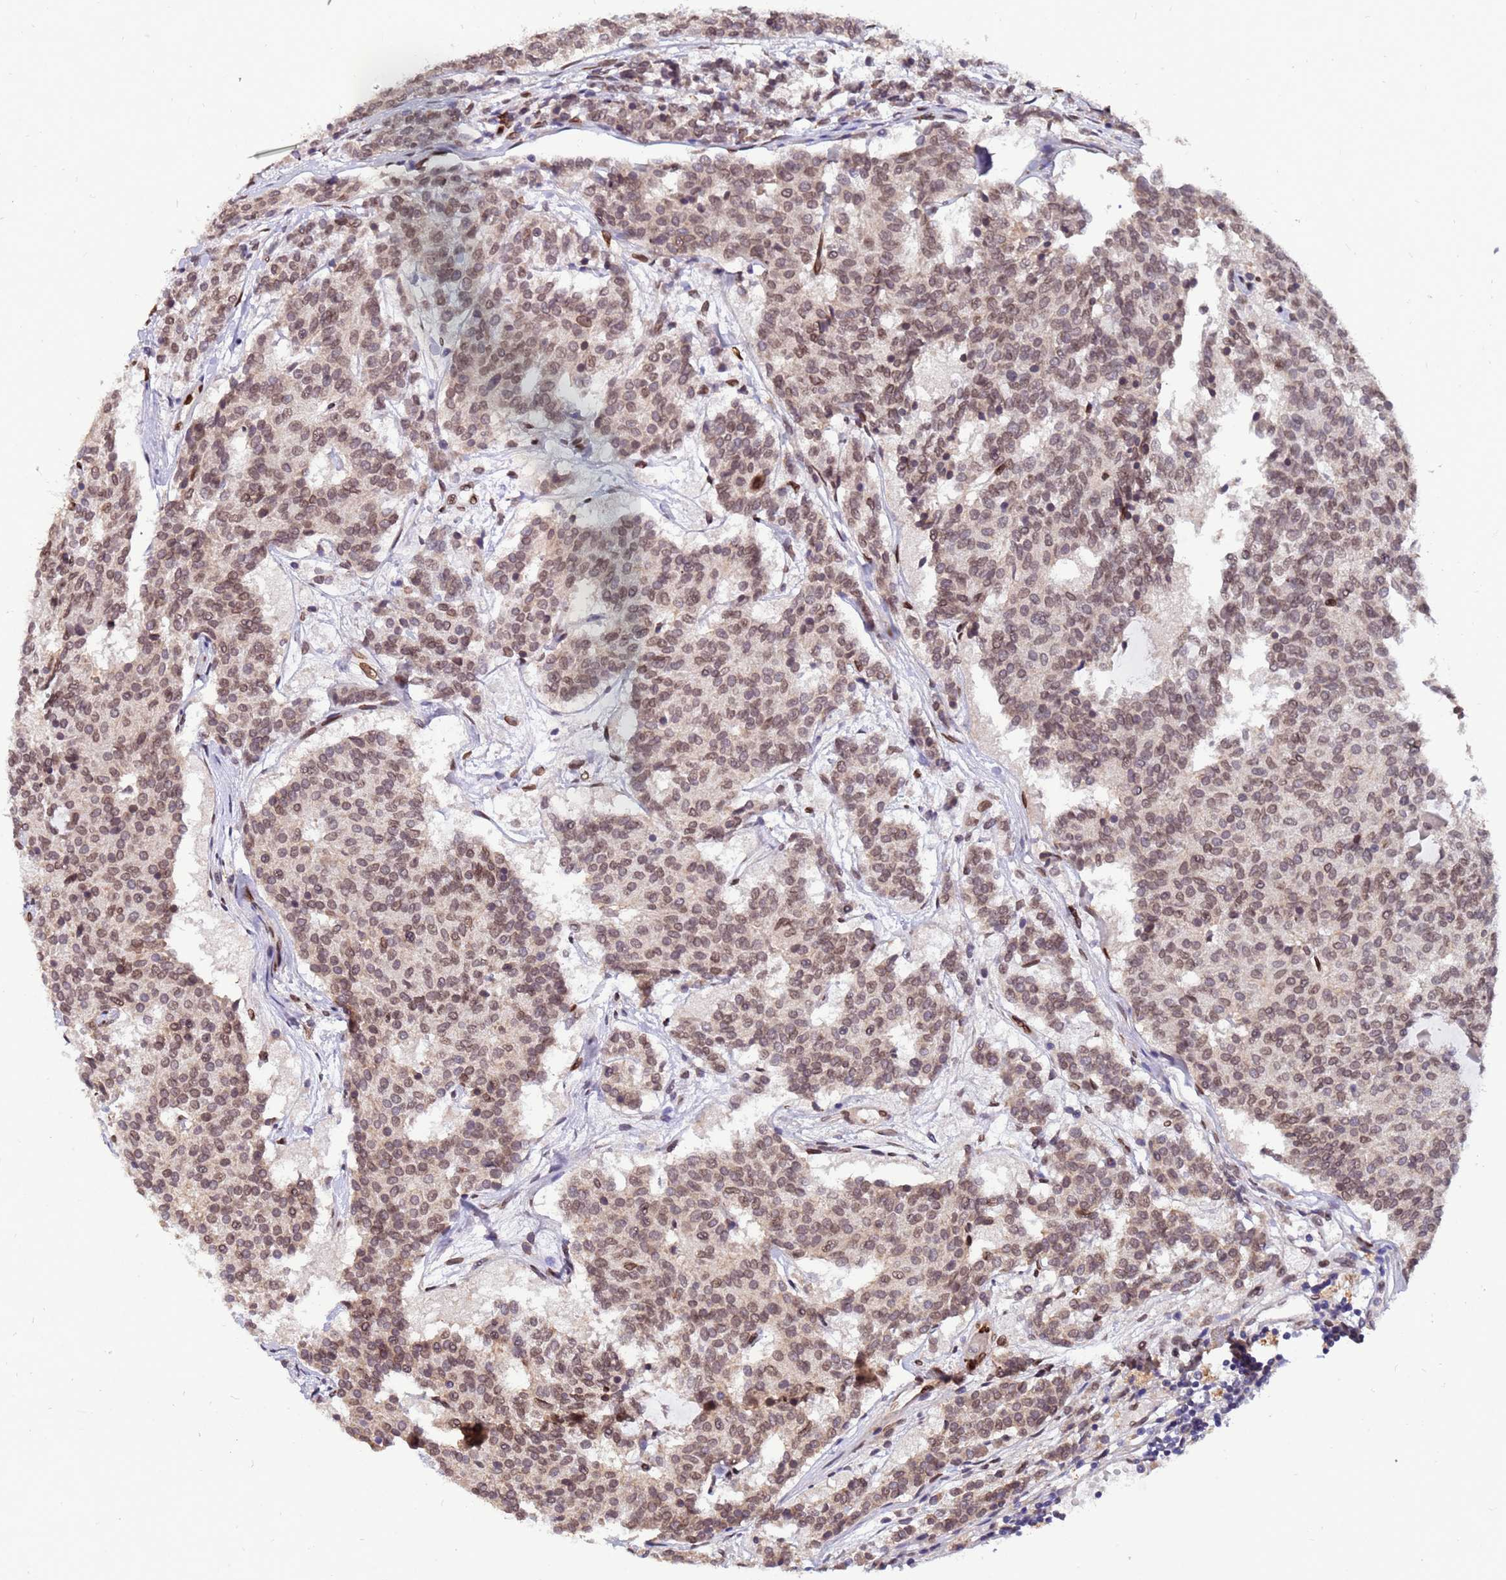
{"staining": {"intensity": "moderate", "quantity": ">75%", "location": "nuclear"}, "tissue": "carcinoid", "cell_type": "Tumor cells", "image_type": "cancer", "snomed": [{"axis": "morphology", "description": "Carcinoid, malignant, NOS"}, {"axis": "topography", "description": "Pancreas"}], "caption": "This micrograph demonstrates IHC staining of carcinoid, with medium moderate nuclear staining in approximately >75% of tumor cells.", "gene": "GPR135", "patient": {"sex": "female", "age": 54}}